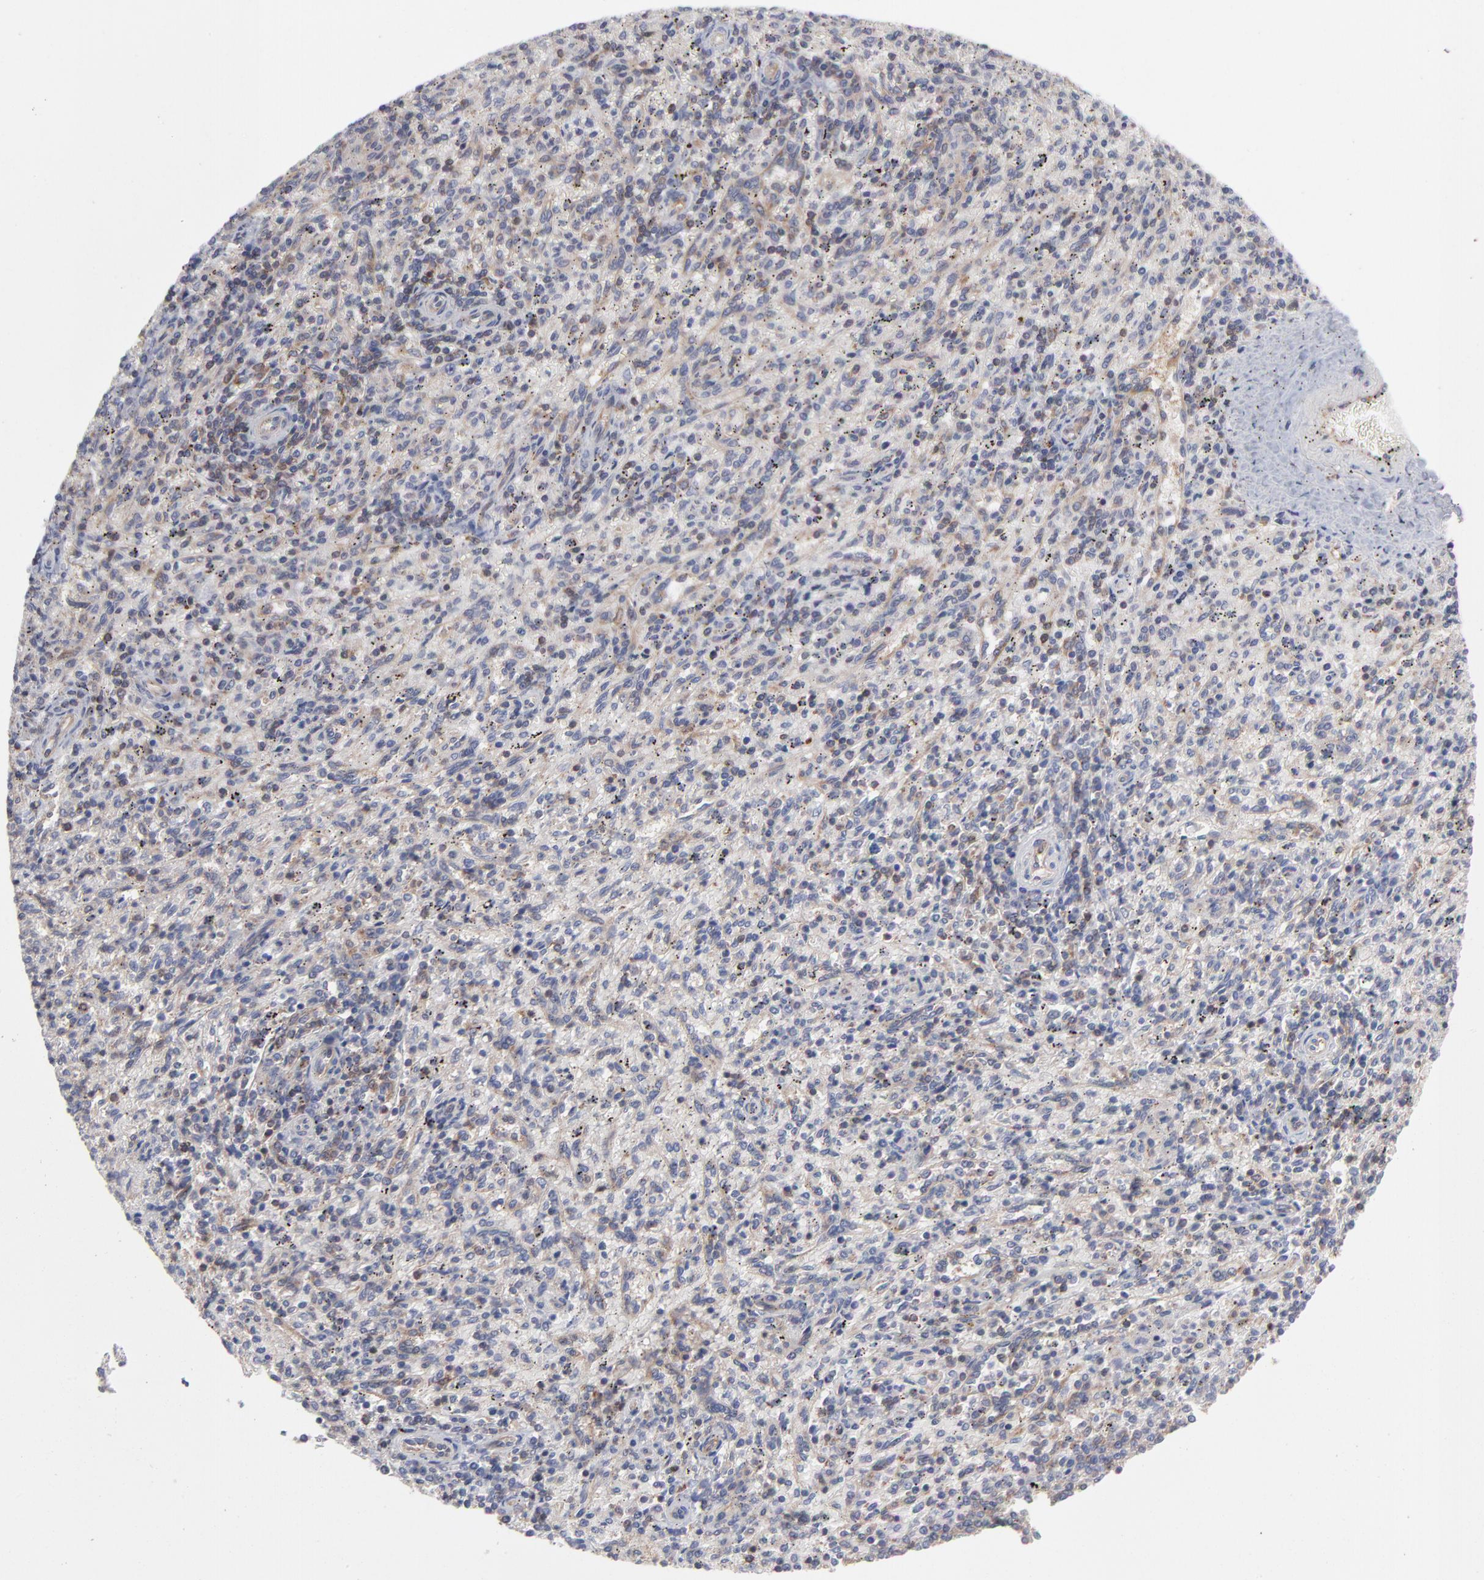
{"staining": {"intensity": "weak", "quantity": "25%-75%", "location": "cytoplasmic/membranous"}, "tissue": "spleen", "cell_type": "Cells in red pulp", "image_type": "normal", "snomed": [{"axis": "morphology", "description": "Normal tissue, NOS"}, {"axis": "topography", "description": "Spleen"}], "caption": "A low amount of weak cytoplasmic/membranous expression is seen in approximately 25%-75% of cells in red pulp in normal spleen.", "gene": "NFKBIA", "patient": {"sex": "female", "age": 10}}